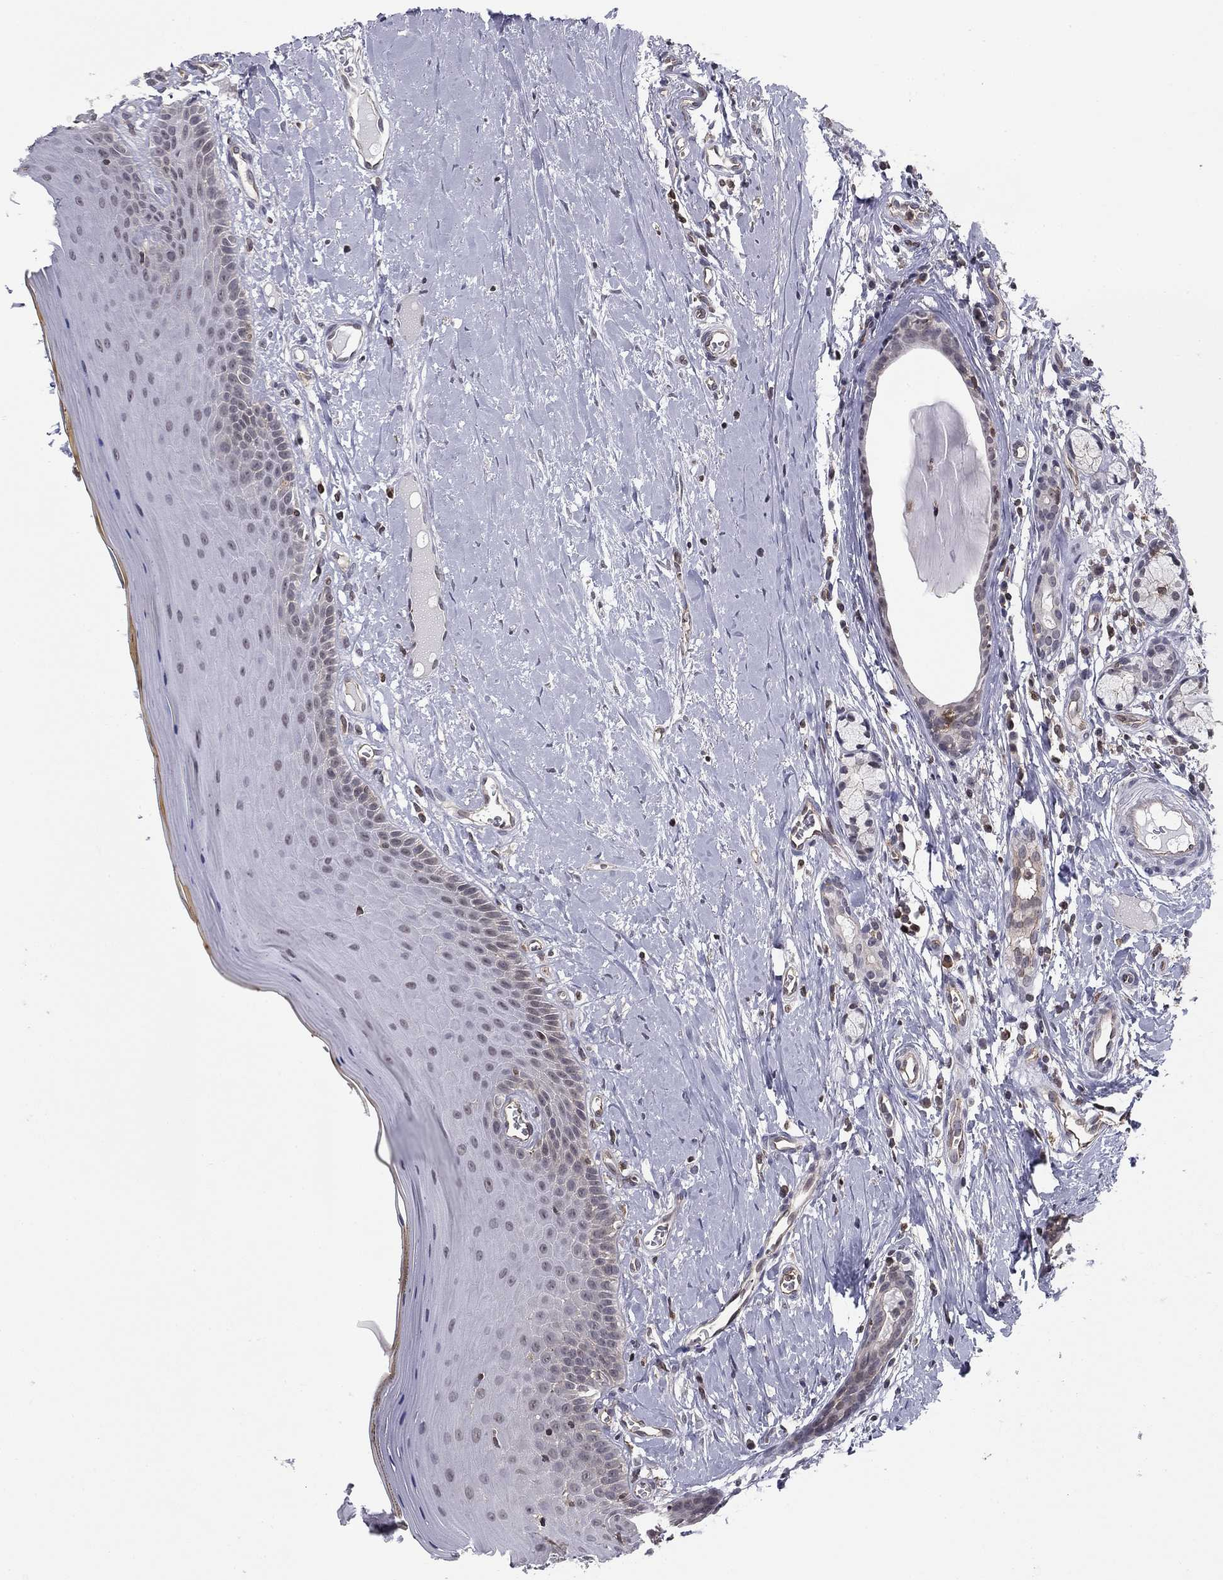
{"staining": {"intensity": "negative", "quantity": "none", "location": "none"}, "tissue": "oral mucosa", "cell_type": "Squamous epithelial cells", "image_type": "normal", "snomed": [{"axis": "morphology", "description": "Normal tissue, NOS"}, {"axis": "topography", "description": "Oral tissue"}], "caption": "Immunohistochemistry histopathology image of benign human oral mucosa stained for a protein (brown), which demonstrates no expression in squamous epithelial cells.", "gene": "PLCB2", "patient": {"sex": "female", "age": 43}}